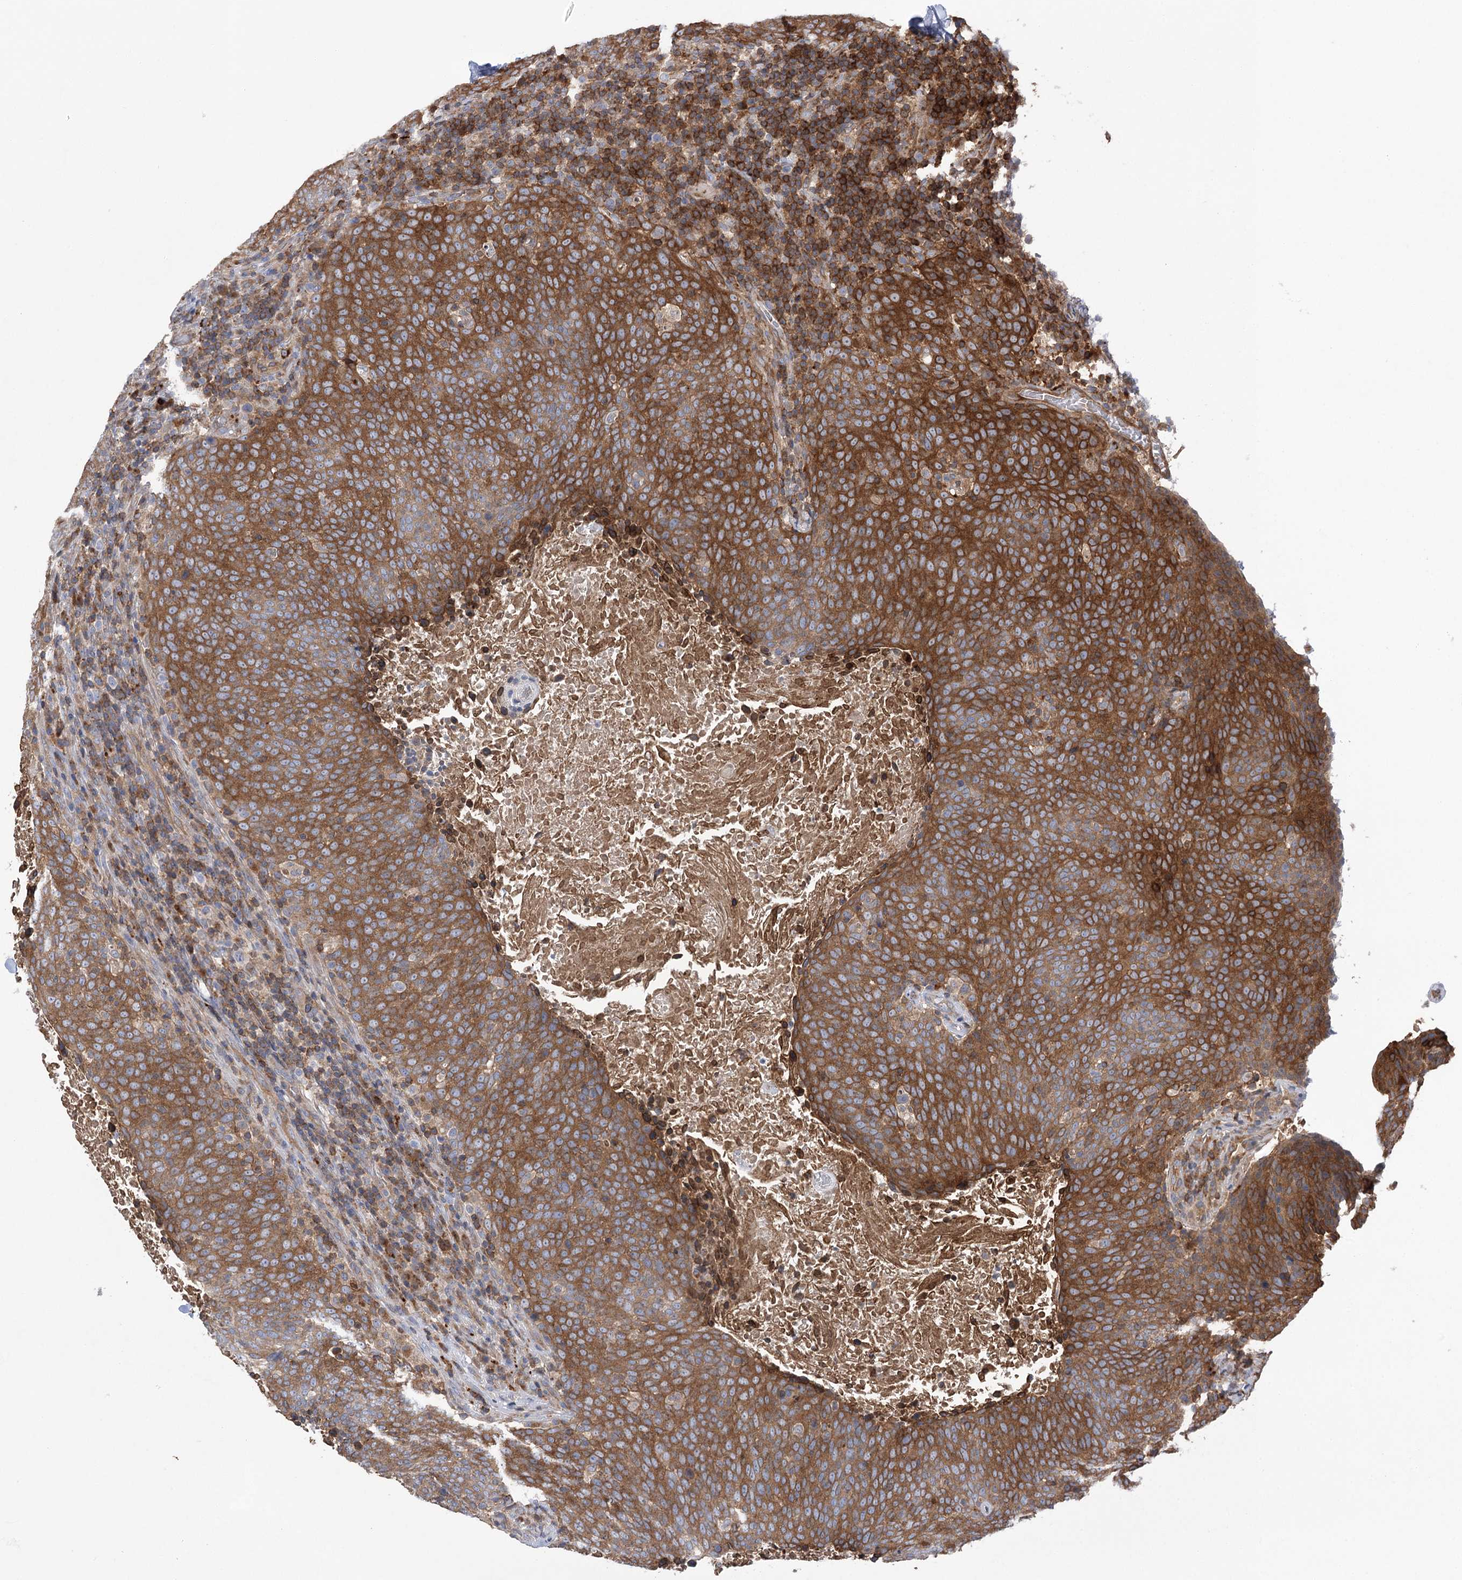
{"staining": {"intensity": "strong", "quantity": ">75%", "location": "cytoplasmic/membranous"}, "tissue": "head and neck cancer", "cell_type": "Tumor cells", "image_type": "cancer", "snomed": [{"axis": "morphology", "description": "Squamous cell carcinoma, NOS"}, {"axis": "morphology", "description": "Squamous cell carcinoma, metastatic, NOS"}, {"axis": "topography", "description": "Lymph node"}, {"axis": "topography", "description": "Head-Neck"}], "caption": "IHC micrograph of neoplastic tissue: head and neck squamous cell carcinoma stained using immunohistochemistry shows high levels of strong protein expression localized specifically in the cytoplasmic/membranous of tumor cells, appearing as a cytoplasmic/membranous brown color.", "gene": "VPS37B", "patient": {"sex": "male", "age": 62}}